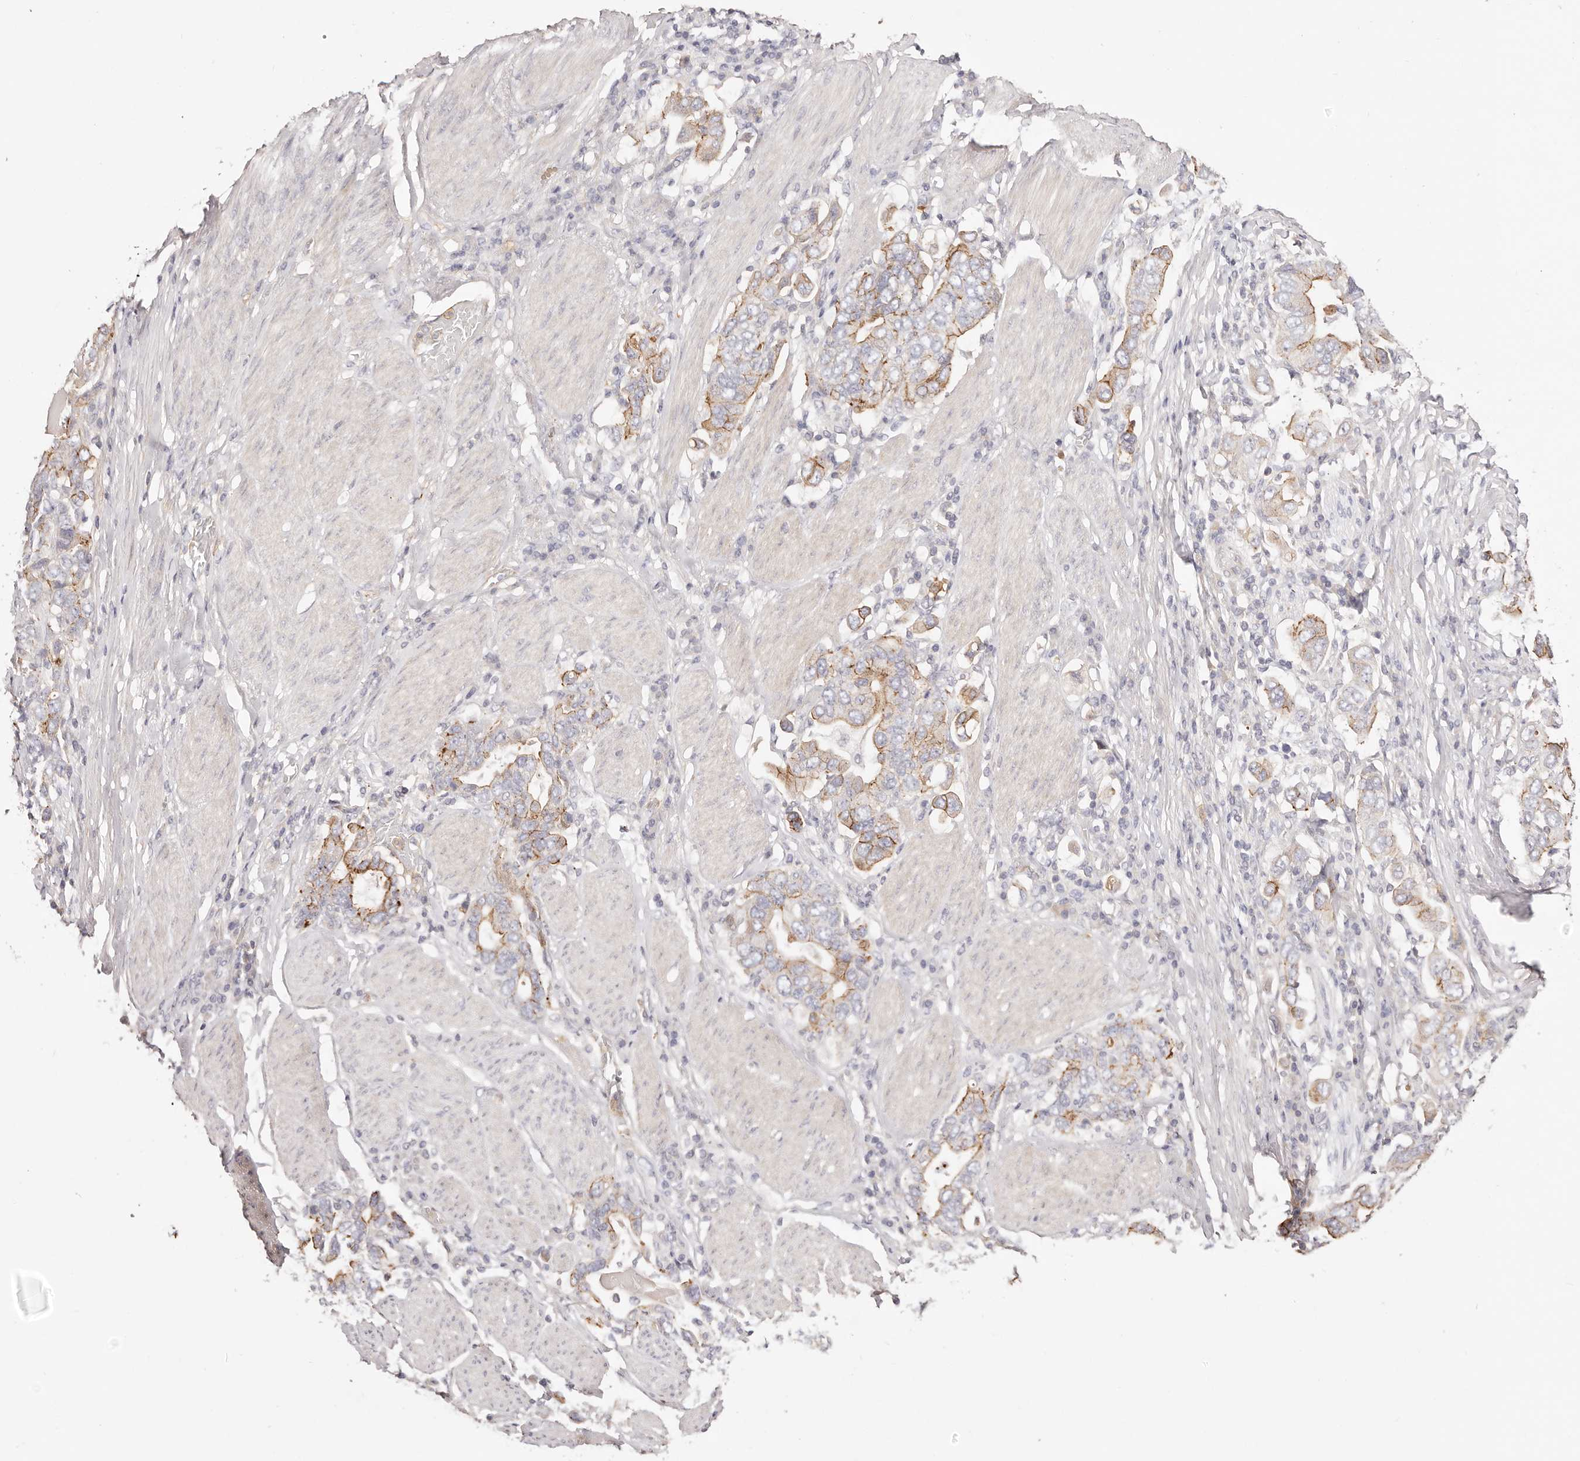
{"staining": {"intensity": "moderate", "quantity": ">75%", "location": "cytoplasmic/membranous"}, "tissue": "stomach cancer", "cell_type": "Tumor cells", "image_type": "cancer", "snomed": [{"axis": "morphology", "description": "Adenocarcinoma, NOS"}, {"axis": "topography", "description": "Stomach, upper"}], "caption": "DAB immunohistochemical staining of stomach cancer (adenocarcinoma) shows moderate cytoplasmic/membranous protein staining in about >75% of tumor cells.", "gene": "SLC35B2", "patient": {"sex": "male", "age": 62}}